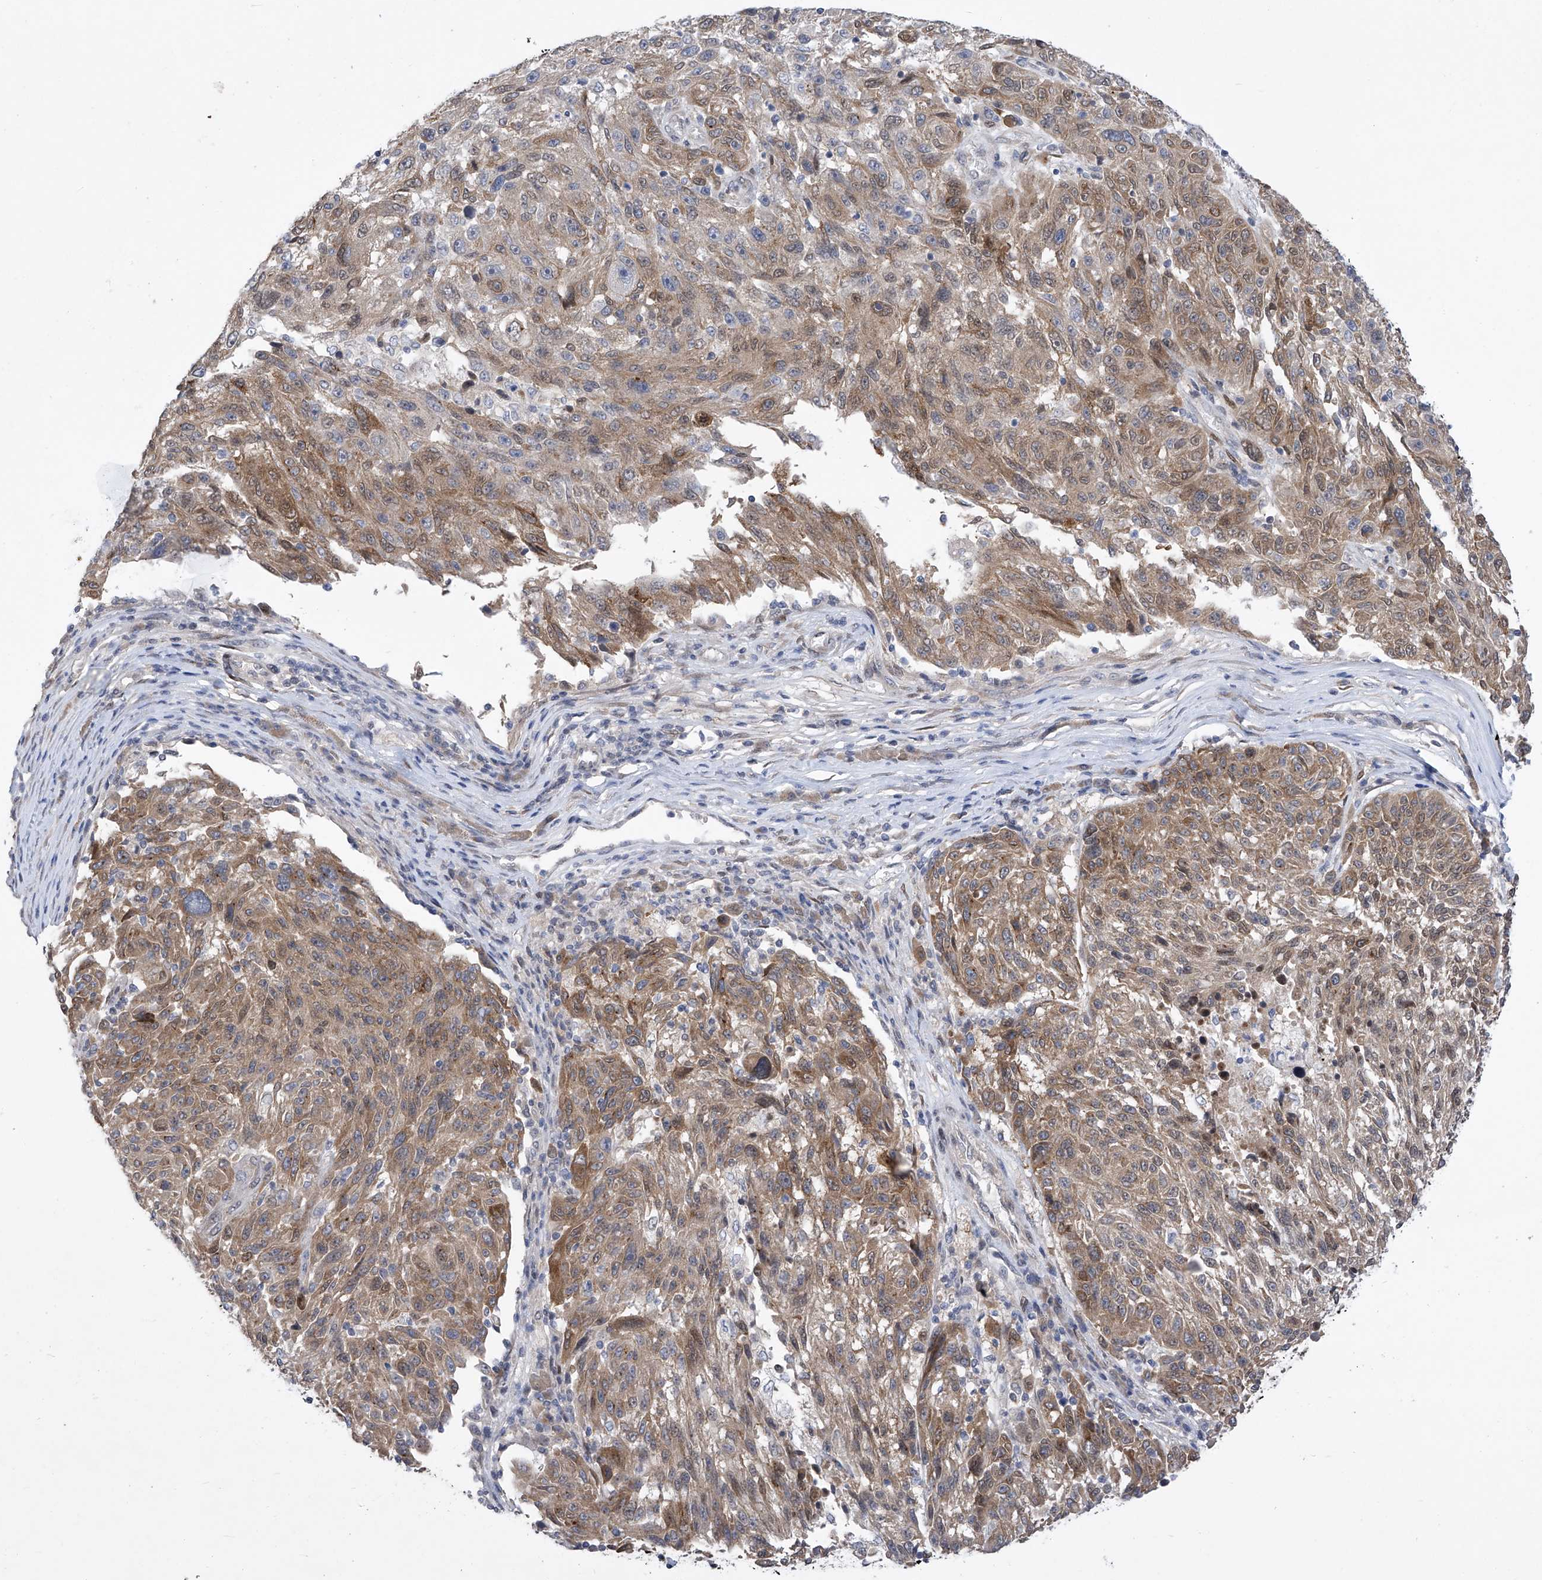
{"staining": {"intensity": "moderate", "quantity": ">75%", "location": "cytoplasmic/membranous"}, "tissue": "melanoma", "cell_type": "Tumor cells", "image_type": "cancer", "snomed": [{"axis": "morphology", "description": "Malignant melanoma, NOS"}, {"axis": "topography", "description": "Skin"}], "caption": "Malignant melanoma was stained to show a protein in brown. There is medium levels of moderate cytoplasmic/membranous expression in about >75% of tumor cells.", "gene": "CETN2", "patient": {"sex": "male", "age": 53}}